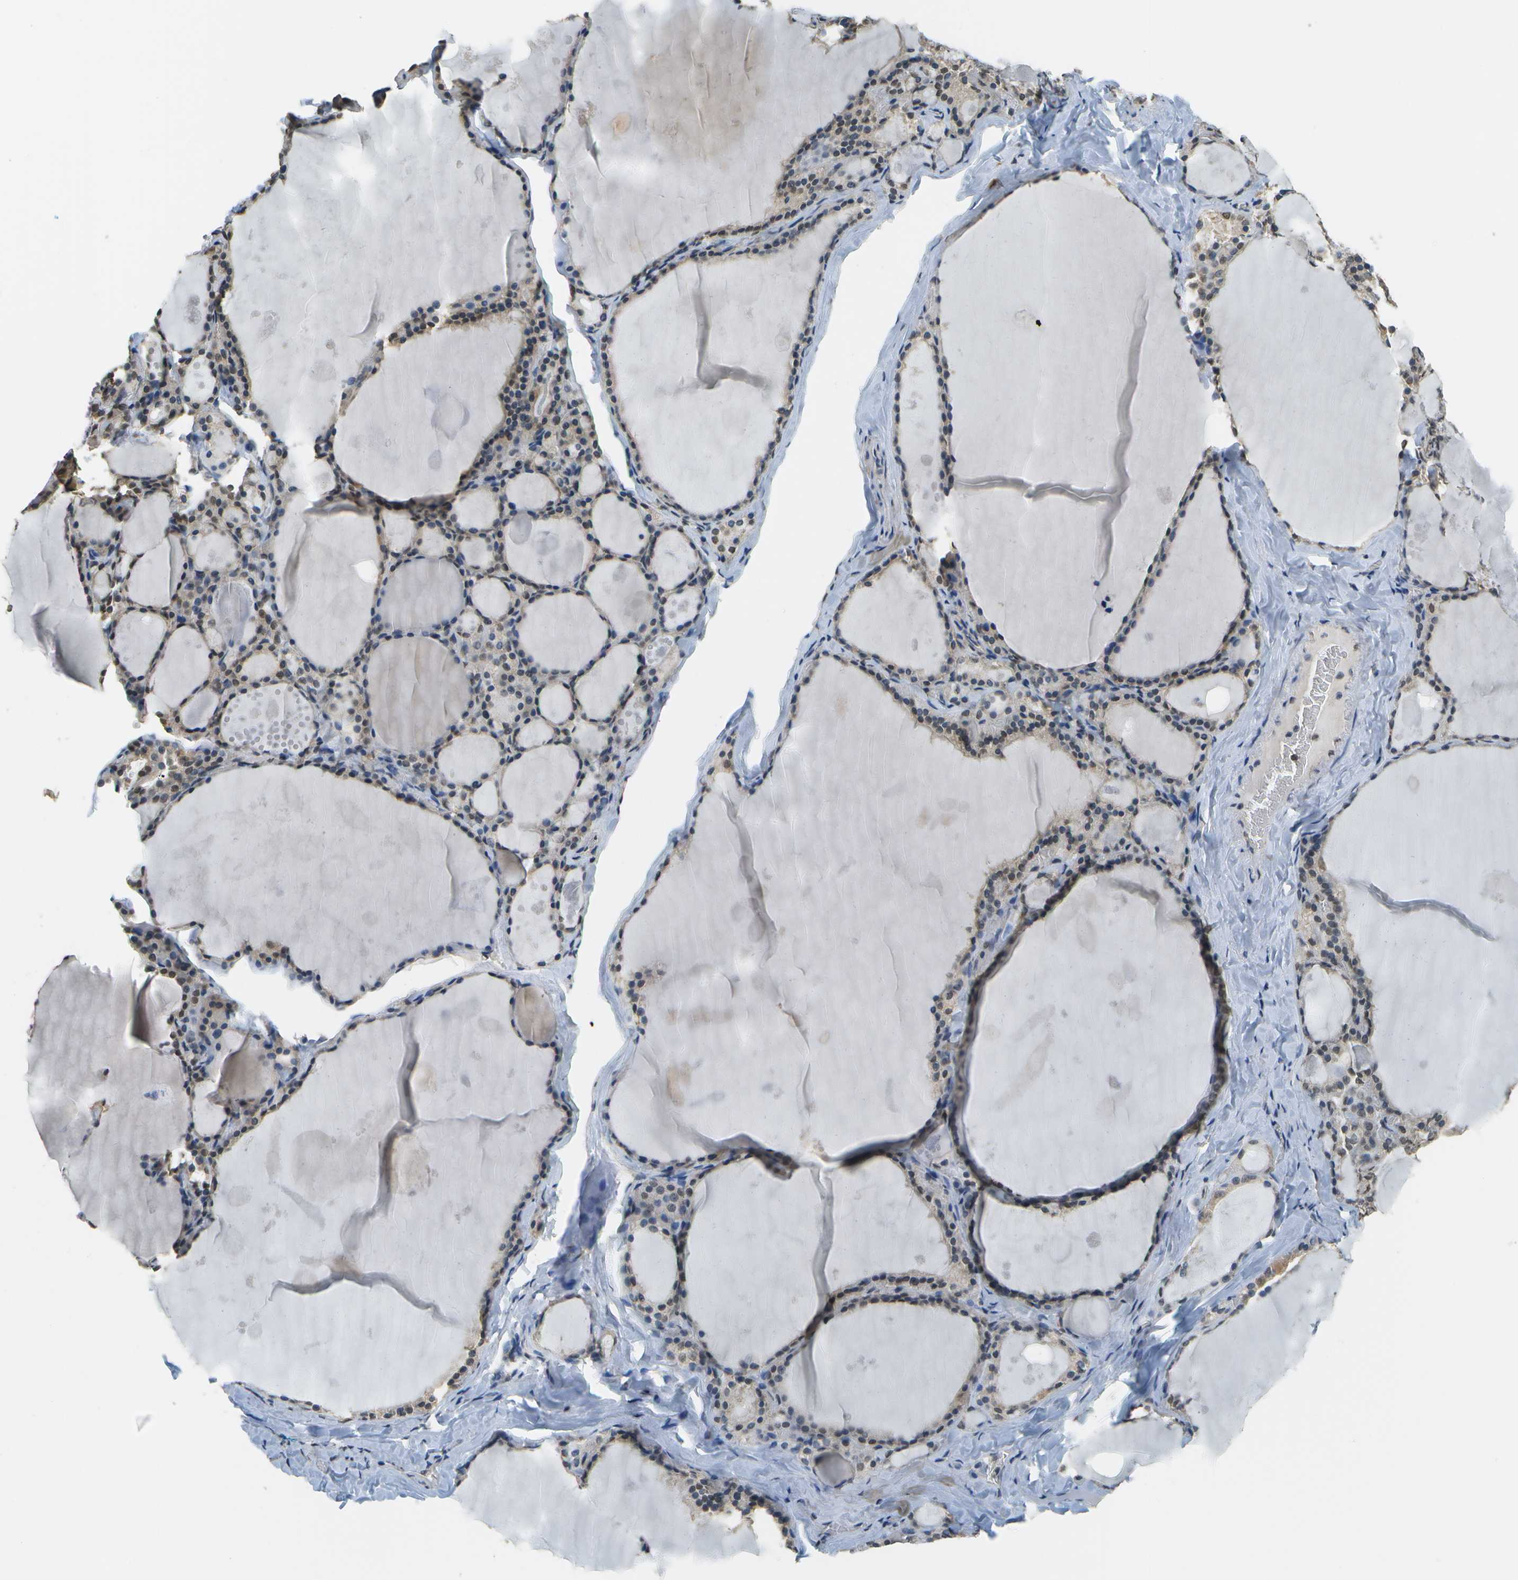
{"staining": {"intensity": "weak", "quantity": ">75%", "location": "cytoplasmic/membranous,nuclear"}, "tissue": "thyroid gland", "cell_type": "Glandular cells", "image_type": "normal", "snomed": [{"axis": "morphology", "description": "Normal tissue, NOS"}, {"axis": "topography", "description": "Thyroid gland"}], "caption": "The immunohistochemical stain shows weak cytoplasmic/membranous,nuclear positivity in glandular cells of normal thyroid gland. Immunohistochemistry stains the protein in brown and the nuclei are stained blue.", "gene": "ABL2", "patient": {"sex": "male", "age": 56}}